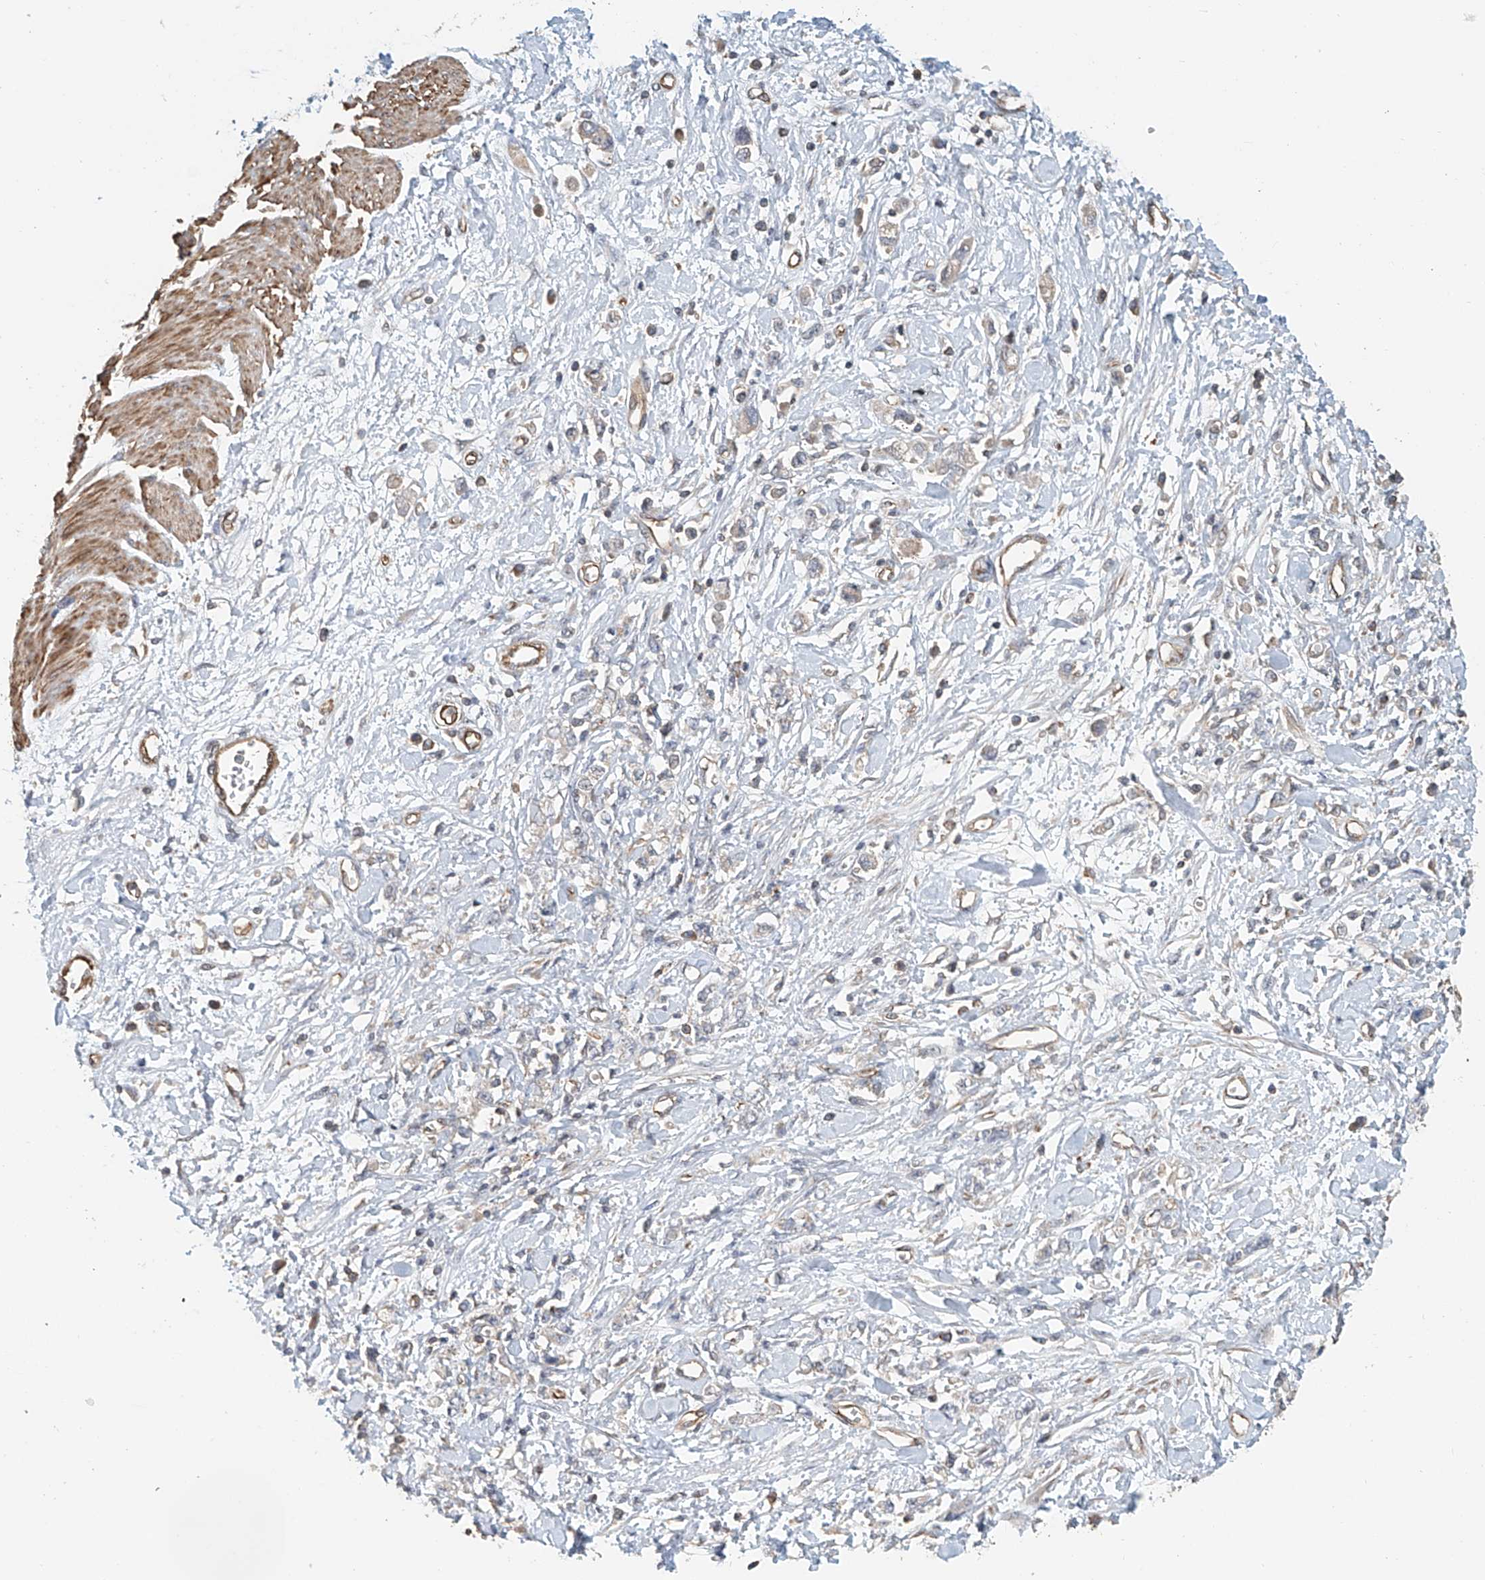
{"staining": {"intensity": "negative", "quantity": "none", "location": "none"}, "tissue": "stomach cancer", "cell_type": "Tumor cells", "image_type": "cancer", "snomed": [{"axis": "morphology", "description": "Adenocarcinoma, NOS"}, {"axis": "topography", "description": "Stomach"}], "caption": "A high-resolution image shows IHC staining of stomach adenocarcinoma, which displays no significant positivity in tumor cells.", "gene": "FRYL", "patient": {"sex": "female", "age": 76}}